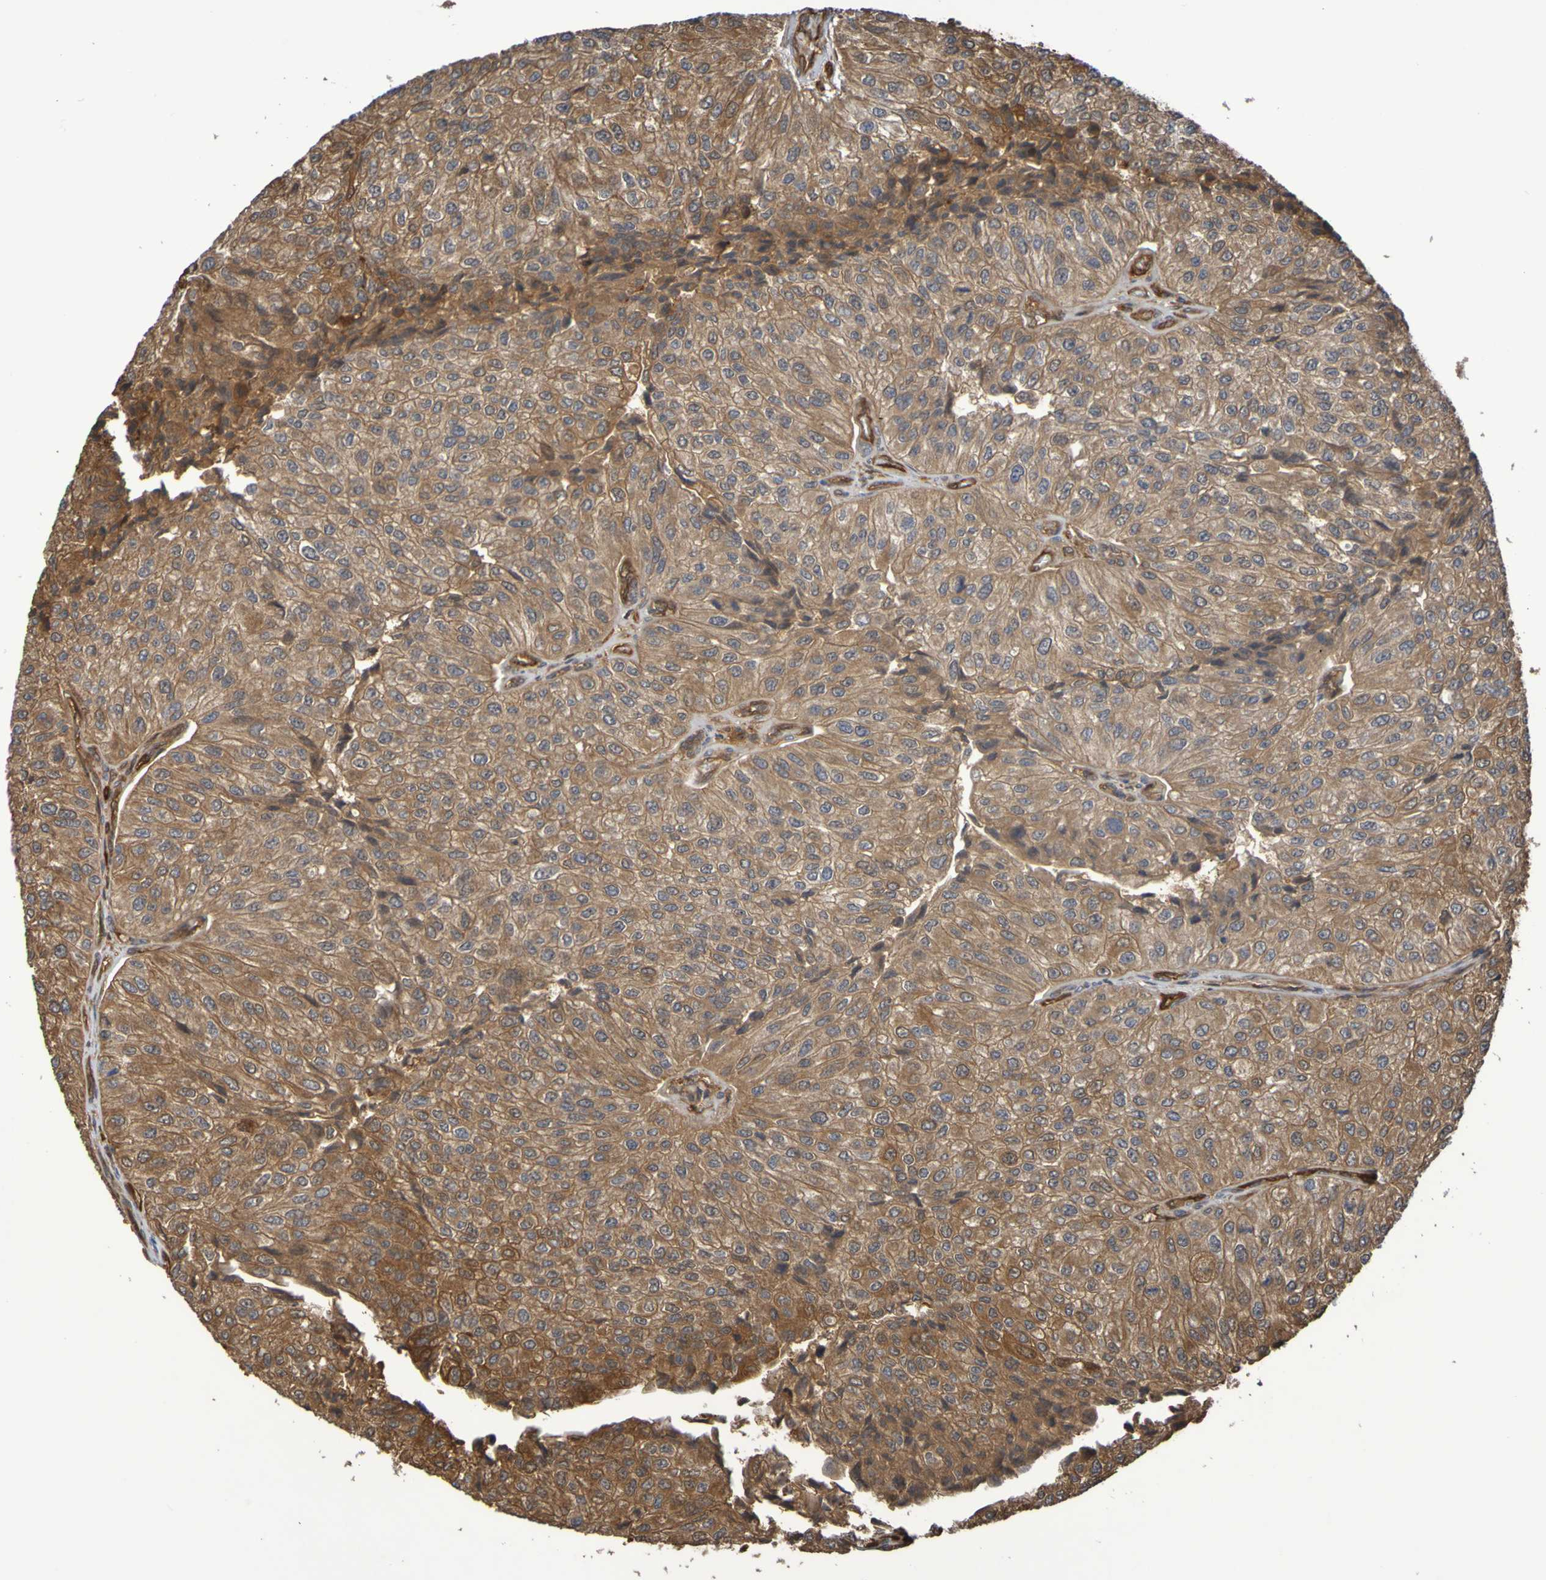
{"staining": {"intensity": "moderate", "quantity": ">75%", "location": "cytoplasmic/membranous"}, "tissue": "urothelial cancer", "cell_type": "Tumor cells", "image_type": "cancer", "snomed": [{"axis": "morphology", "description": "Urothelial carcinoma, High grade"}, {"axis": "topography", "description": "Kidney"}, {"axis": "topography", "description": "Urinary bladder"}], "caption": "Immunohistochemistry (IHC) staining of high-grade urothelial carcinoma, which displays medium levels of moderate cytoplasmic/membranous staining in approximately >75% of tumor cells indicating moderate cytoplasmic/membranous protein expression. The staining was performed using DAB (3,3'-diaminobenzidine) (brown) for protein detection and nuclei were counterstained in hematoxylin (blue).", "gene": "SERPINB6", "patient": {"sex": "male", "age": 77}}